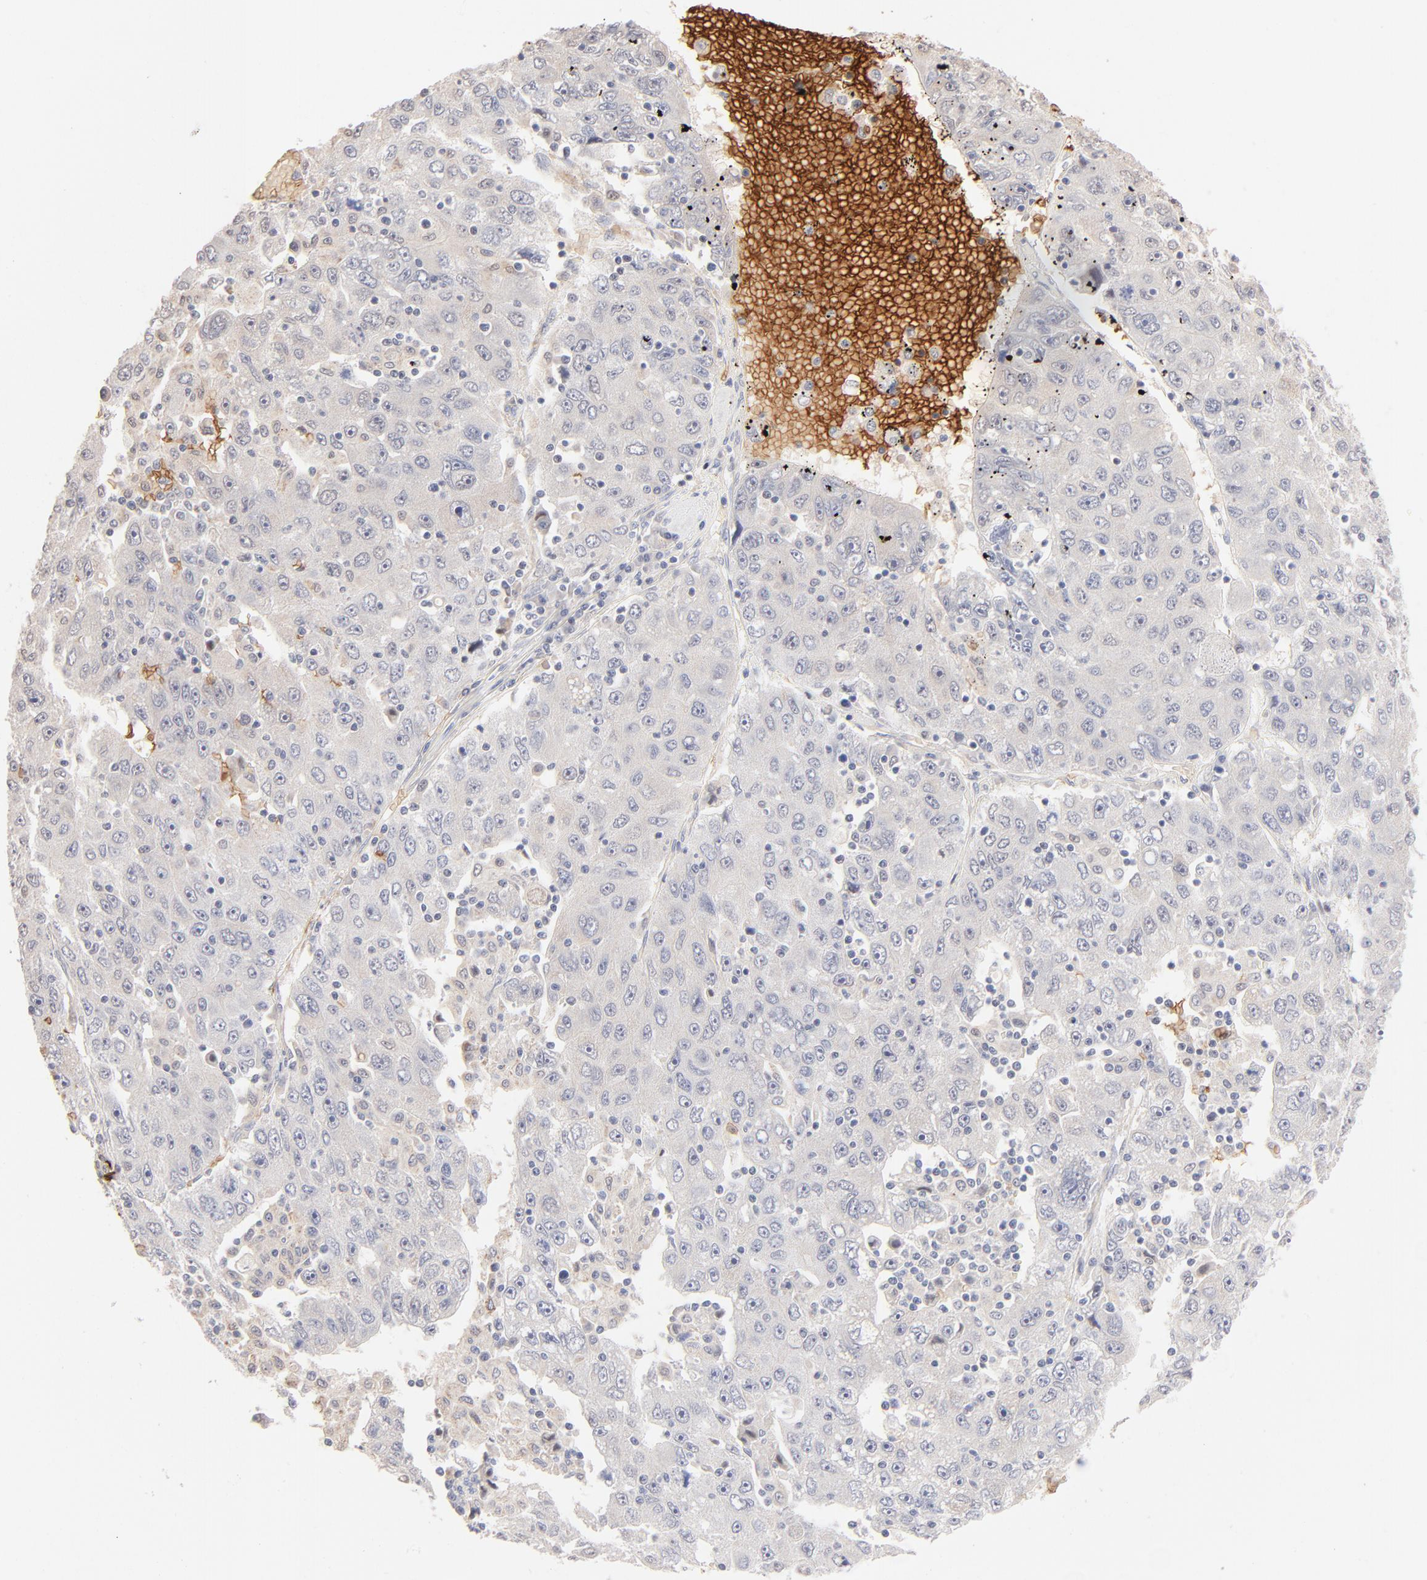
{"staining": {"intensity": "negative", "quantity": "none", "location": "none"}, "tissue": "liver cancer", "cell_type": "Tumor cells", "image_type": "cancer", "snomed": [{"axis": "morphology", "description": "Carcinoma, Hepatocellular, NOS"}, {"axis": "topography", "description": "Liver"}], "caption": "The immunohistochemistry (IHC) photomicrograph has no significant expression in tumor cells of liver hepatocellular carcinoma tissue. Nuclei are stained in blue.", "gene": "SPTB", "patient": {"sex": "male", "age": 49}}